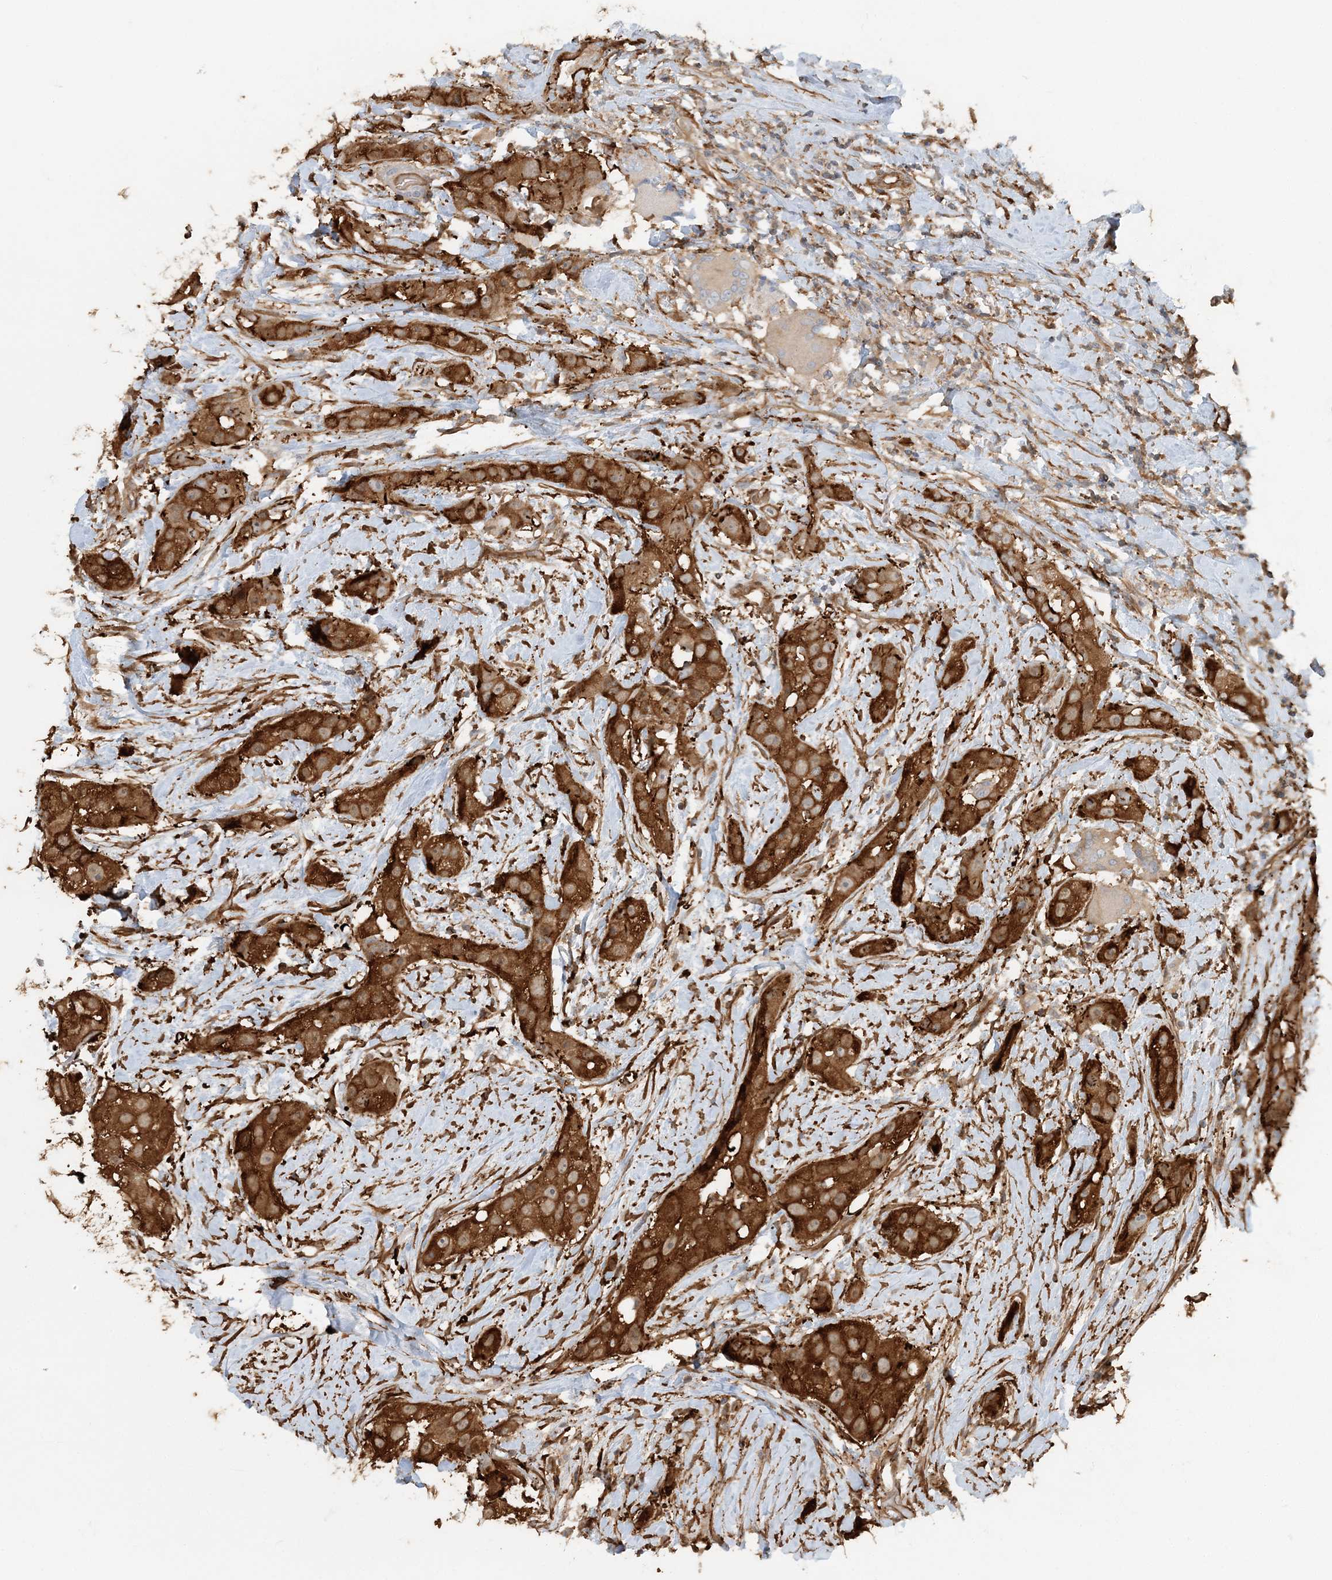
{"staining": {"intensity": "strong", "quantity": ">75%", "location": "cytoplasmic/membranous"}, "tissue": "head and neck cancer", "cell_type": "Tumor cells", "image_type": "cancer", "snomed": [{"axis": "morphology", "description": "Normal tissue, NOS"}, {"axis": "morphology", "description": "Squamous cell carcinoma, NOS"}, {"axis": "topography", "description": "Skeletal muscle"}, {"axis": "topography", "description": "Head-Neck"}], "caption": "Immunohistochemical staining of head and neck squamous cell carcinoma reveals high levels of strong cytoplasmic/membranous positivity in approximately >75% of tumor cells.", "gene": "DSTN", "patient": {"sex": "male", "age": 51}}